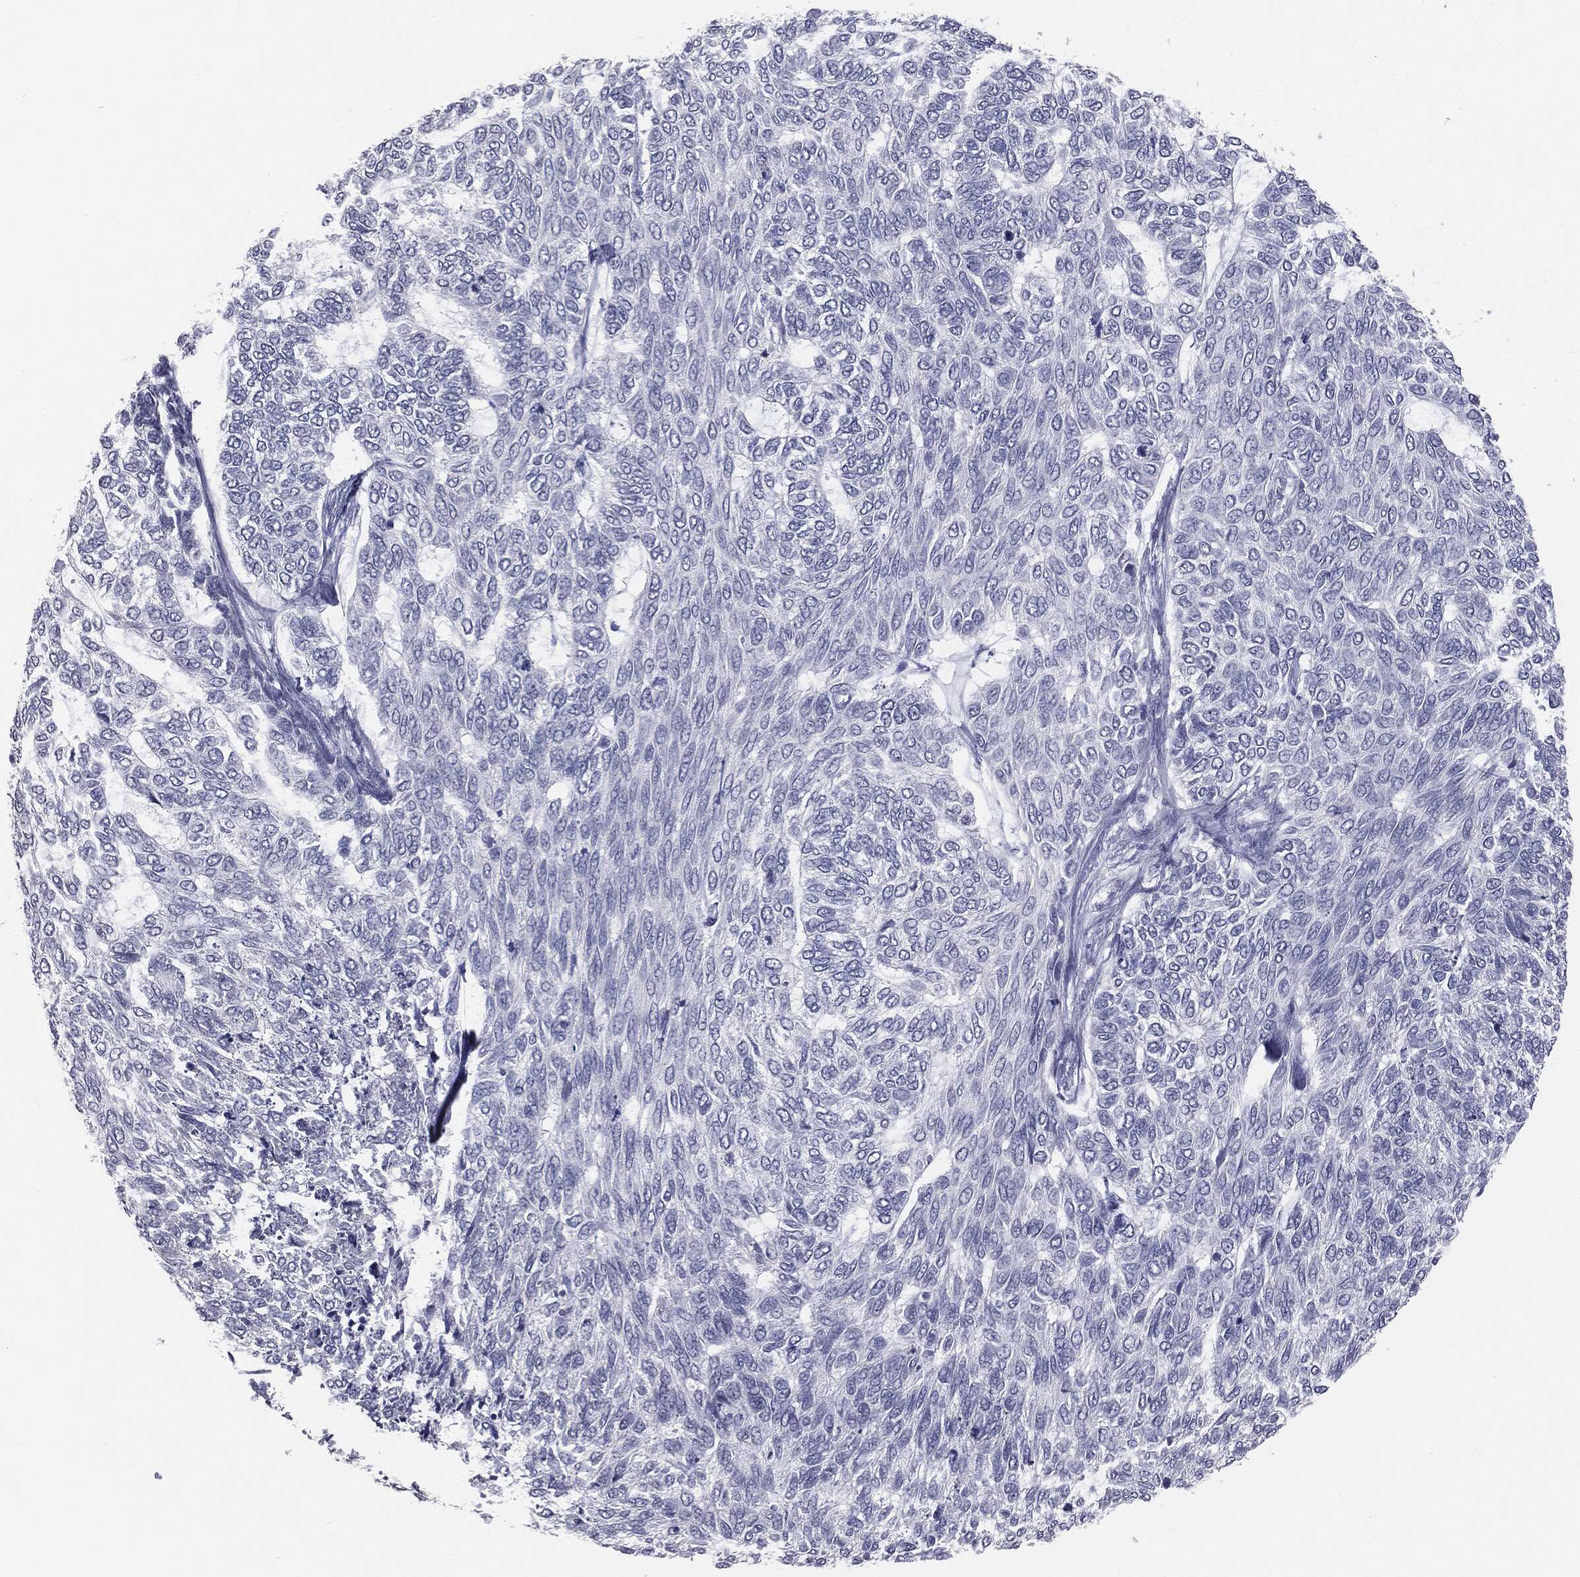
{"staining": {"intensity": "negative", "quantity": "none", "location": "none"}, "tissue": "skin cancer", "cell_type": "Tumor cells", "image_type": "cancer", "snomed": [{"axis": "morphology", "description": "Basal cell carcinoma"}, {"axis": "topography", "description": "Skin"}], "caption": "Tumor cells show no significant expression in skin basal cell carcinoma.", "gene": "MUC5AC", "patient": {"sex": "female", "age": 65}}